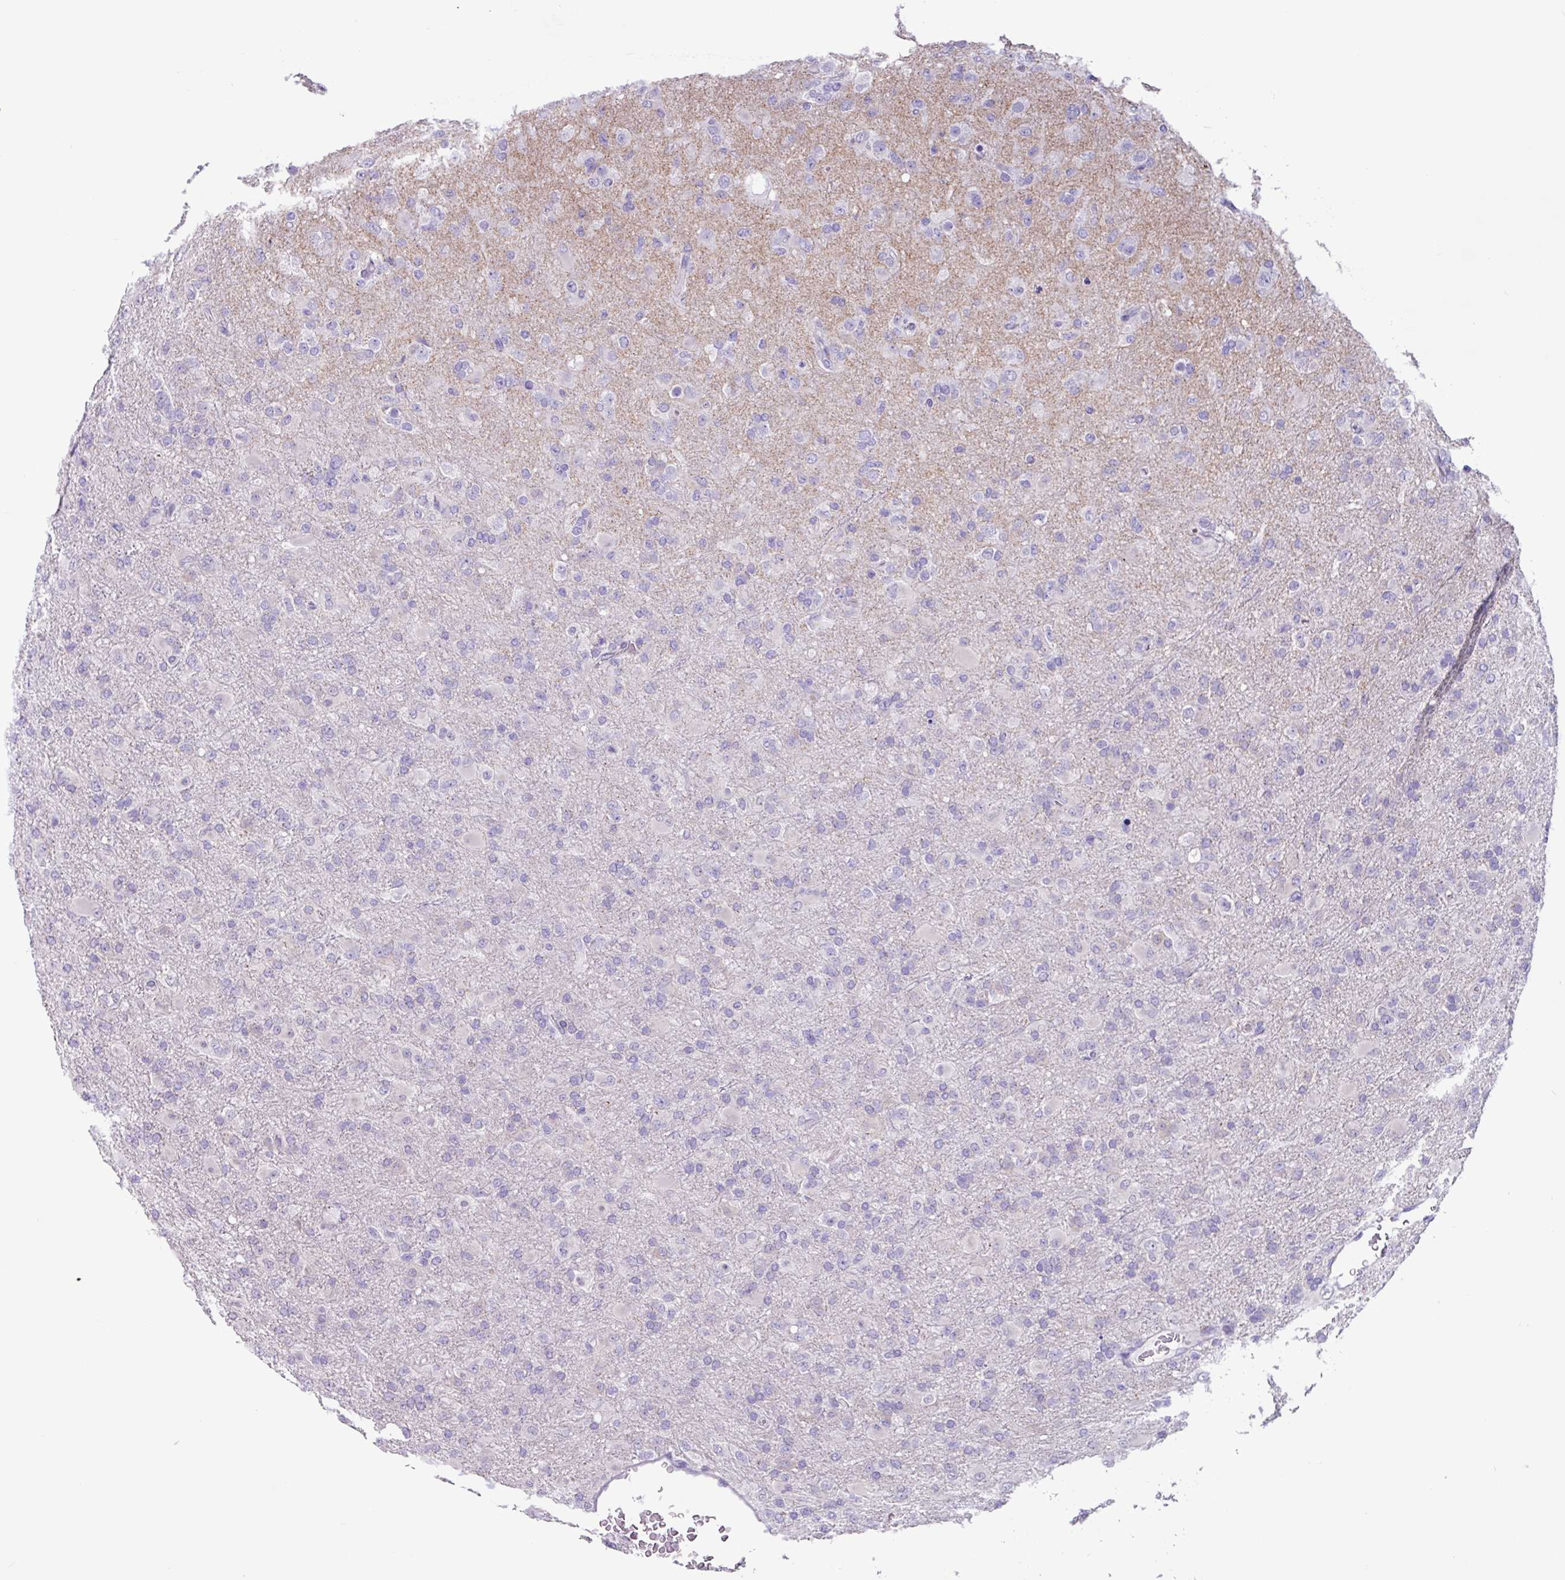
{"staining": {"intensity": "negative", "quantity": "none", "location": "none"}, "tissue": "glioma", "cell_type": "Tumor cells", "image_type": "cancer", "snomed": [{"axis": "morphology", "description": "Glioma, malignant, Low grade"}, {"axis": "topography", "description": "Brain"}], "caption": "This is an immunohistochemistry photomicrograph of malignant glioma (low-grade). There is no staining in tumor cells.", "gene": "OTX1", "patient": {"sex": "male", "age": 65}}